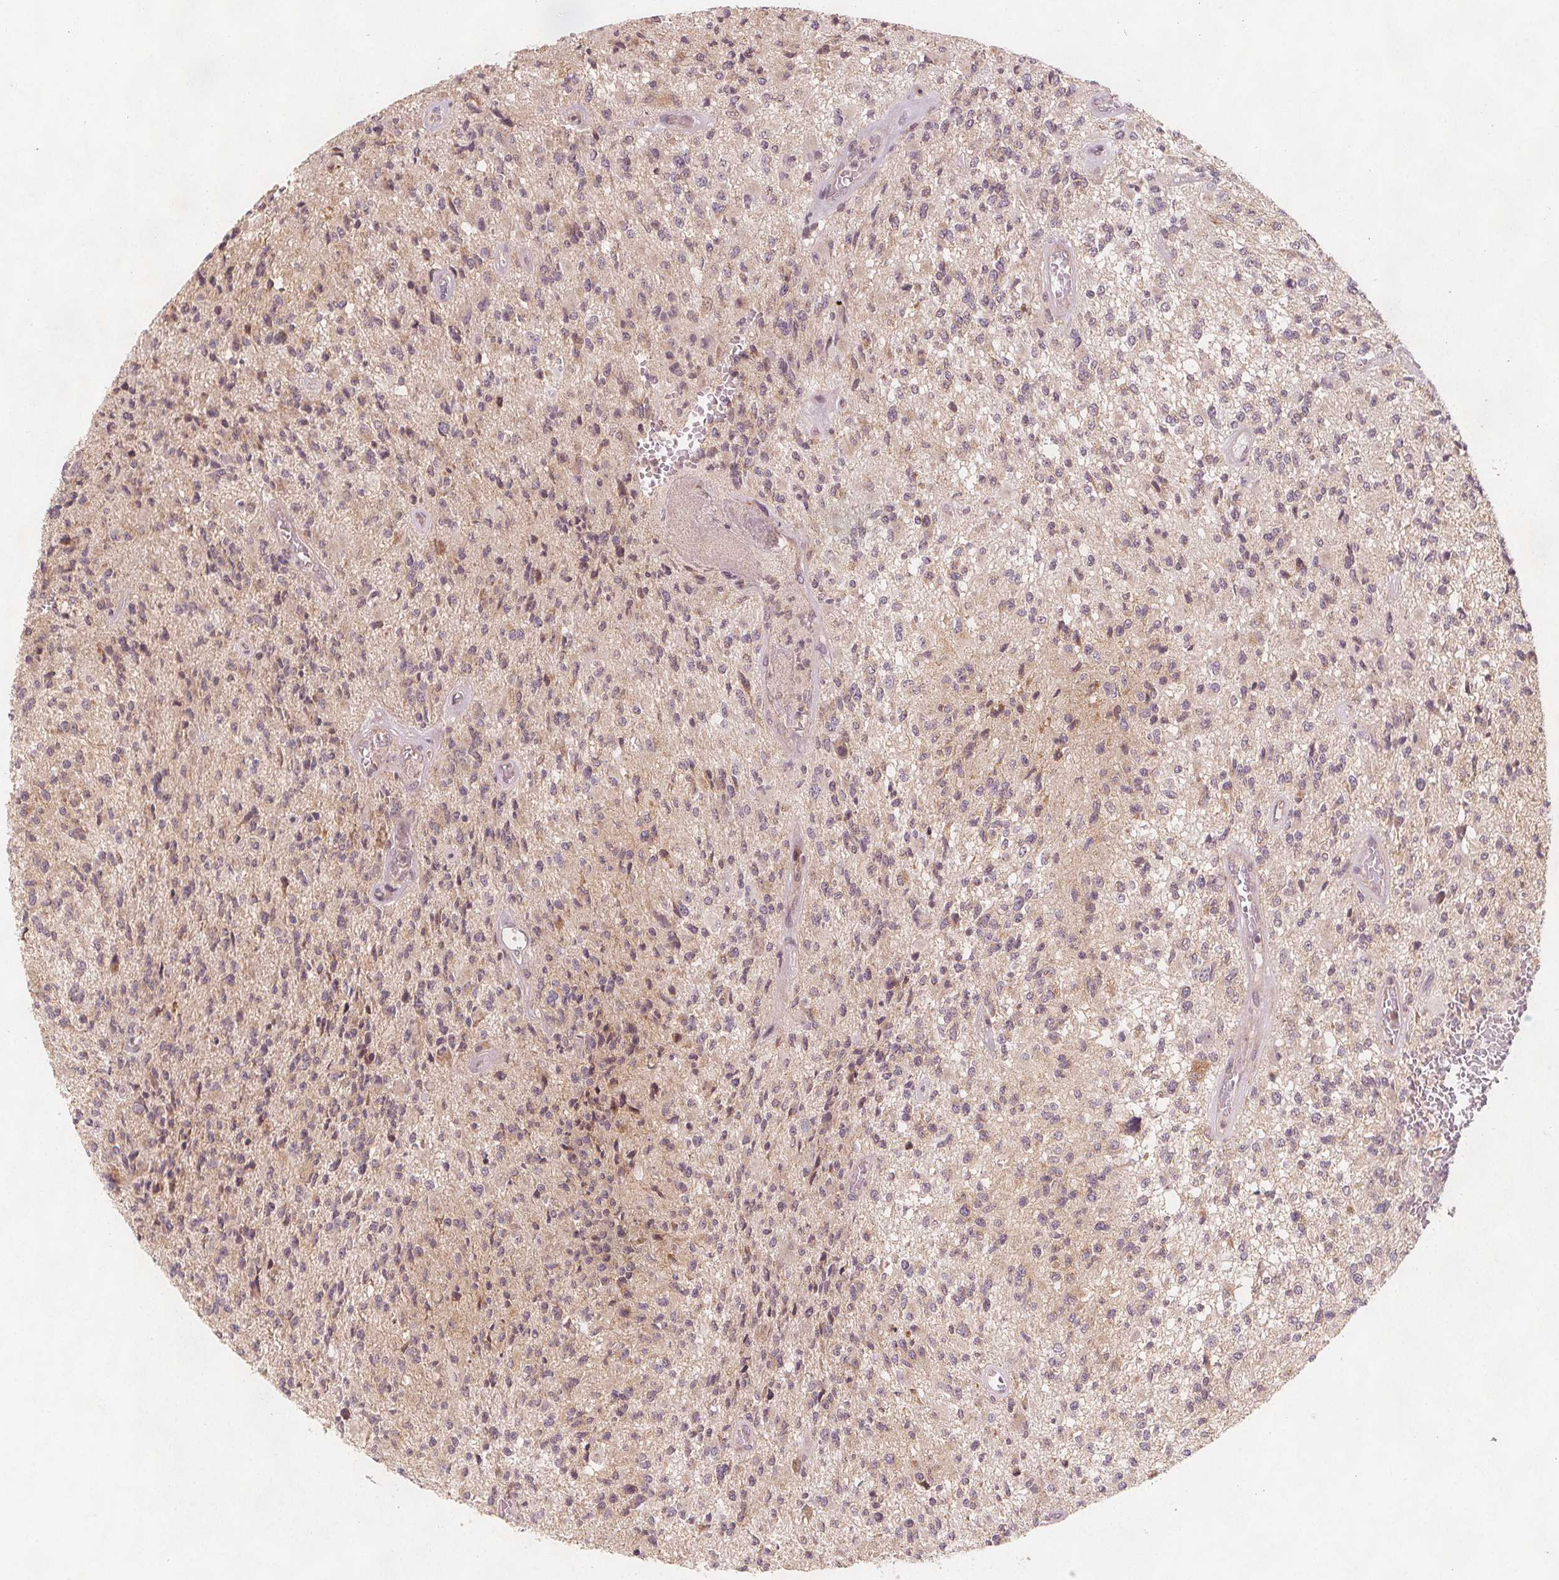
{"staining": {"intensity": "weak", "quantity": "<25%", "location": "cytoplasmic/membranous"}, "tissue": "glioma", "cell_type": "Tumor cells", "image_type": "cancer", "snomed": [{"axis": "morphology", "description": "Glioma, malignant, High grade"}, {"axis": "topography", "description": "Brain"}], "caption": "An immunohistochemistry histopathology image of malignant glioma (high-grade) is shown. There is no staining in tumor cells of malignant glioma (high-grade).", "gene": "NCSTN", "patient": {"sex": "female", "age": 63}}